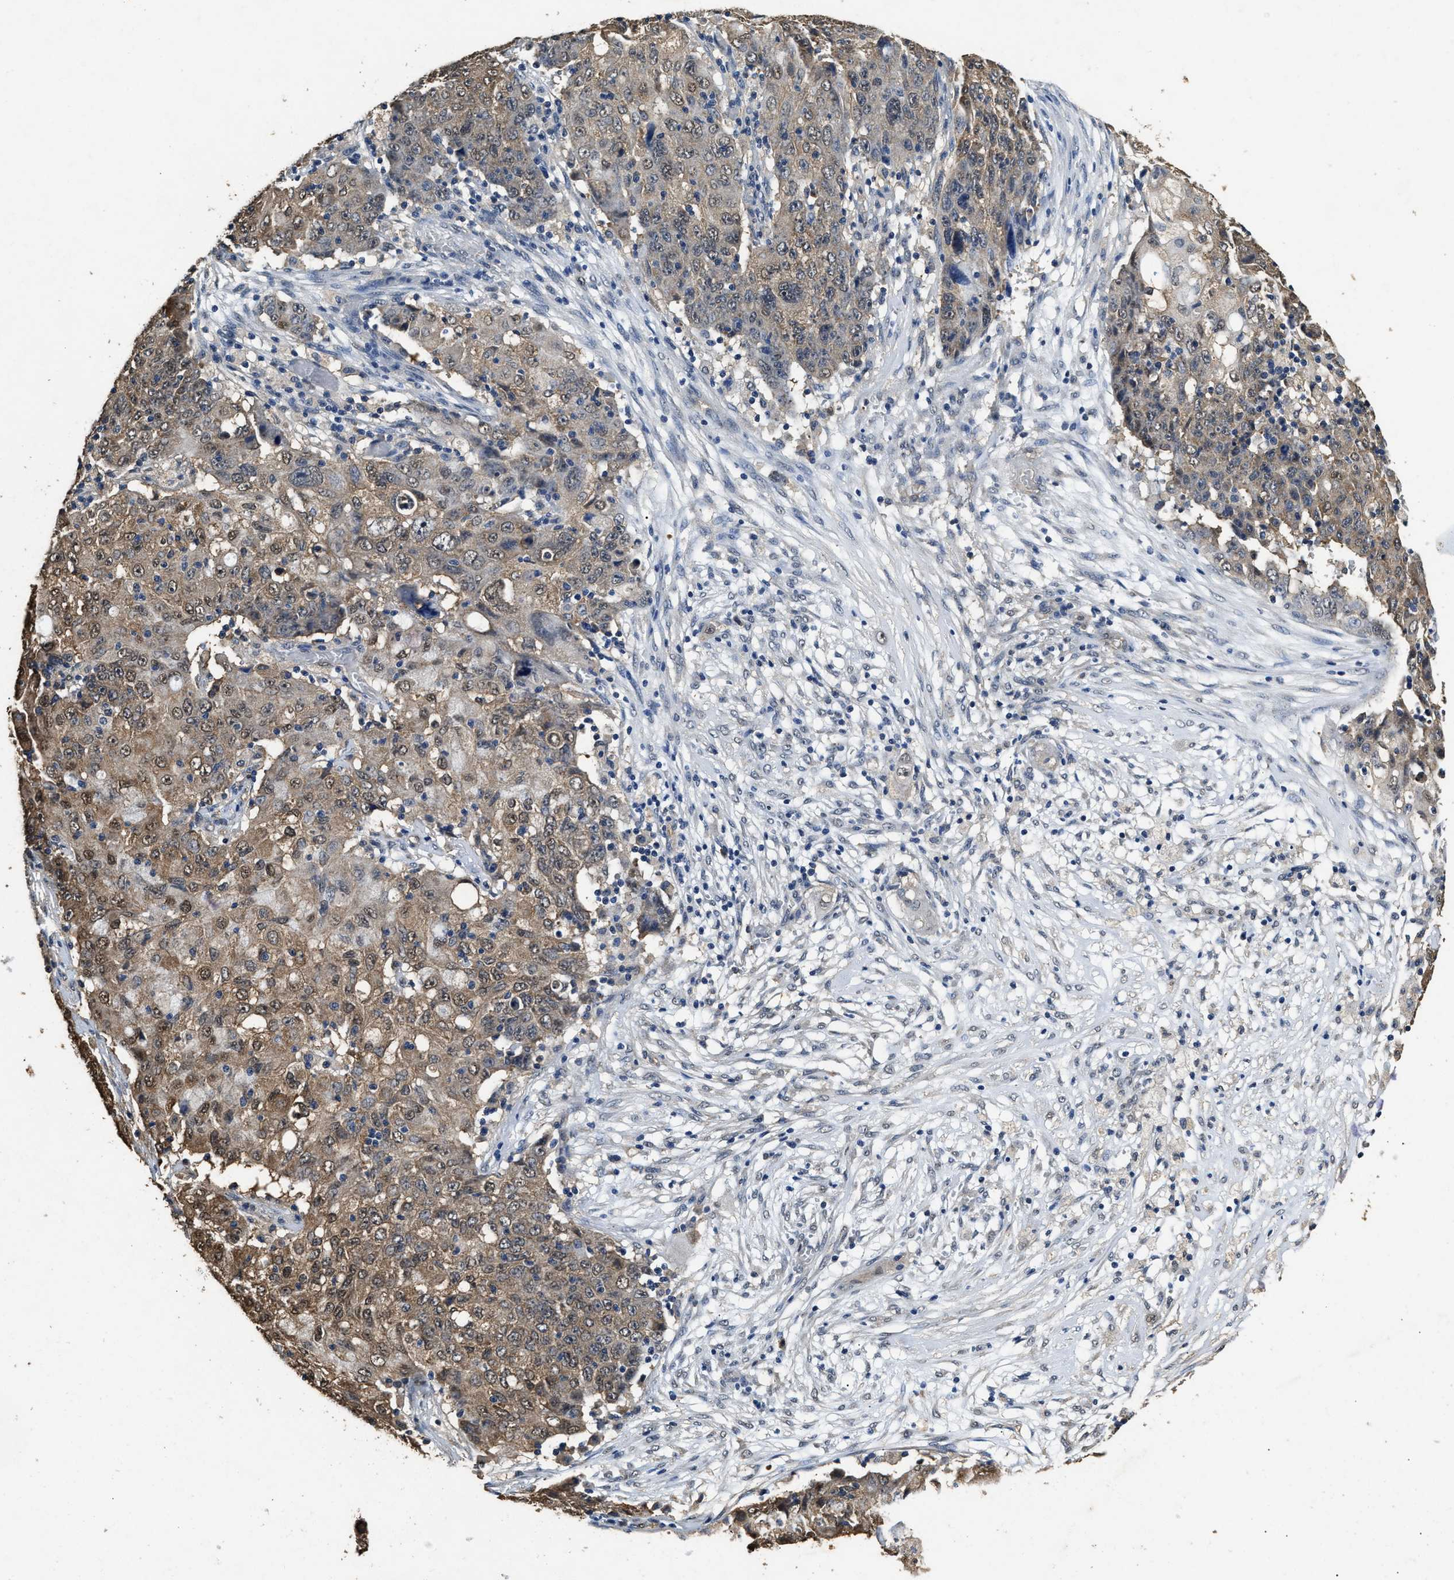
{"staining": {"intensity": "moderate", "quantity": "25%-75%", "location": "cytoplasmic/membranous,nuclear"}, "tissue": "ovarian cancer", "cell_type": "Tumor cells", "image_type": "cancer", "snomed": [{"axis": "morphology", "description": "Carcinoma, endometroid"}, {"axis": "topography", "description": "Ovary"}], "caption": "Ovarian cancer (endometroid carcinoma) was stained to show a protein in brown. There is medium levels of moderate cytoplasmic/membranous and nuclear positivity in approximately 25%-75% of tumor cells. (Stains: DAB (3,3'-diaminobenzidine) in brown, nuclei in blue, Microscopy: brightfield microscopy at high magnification).", "gene": "YWHAE", "patient": {"sex": "female", "age": 42}}